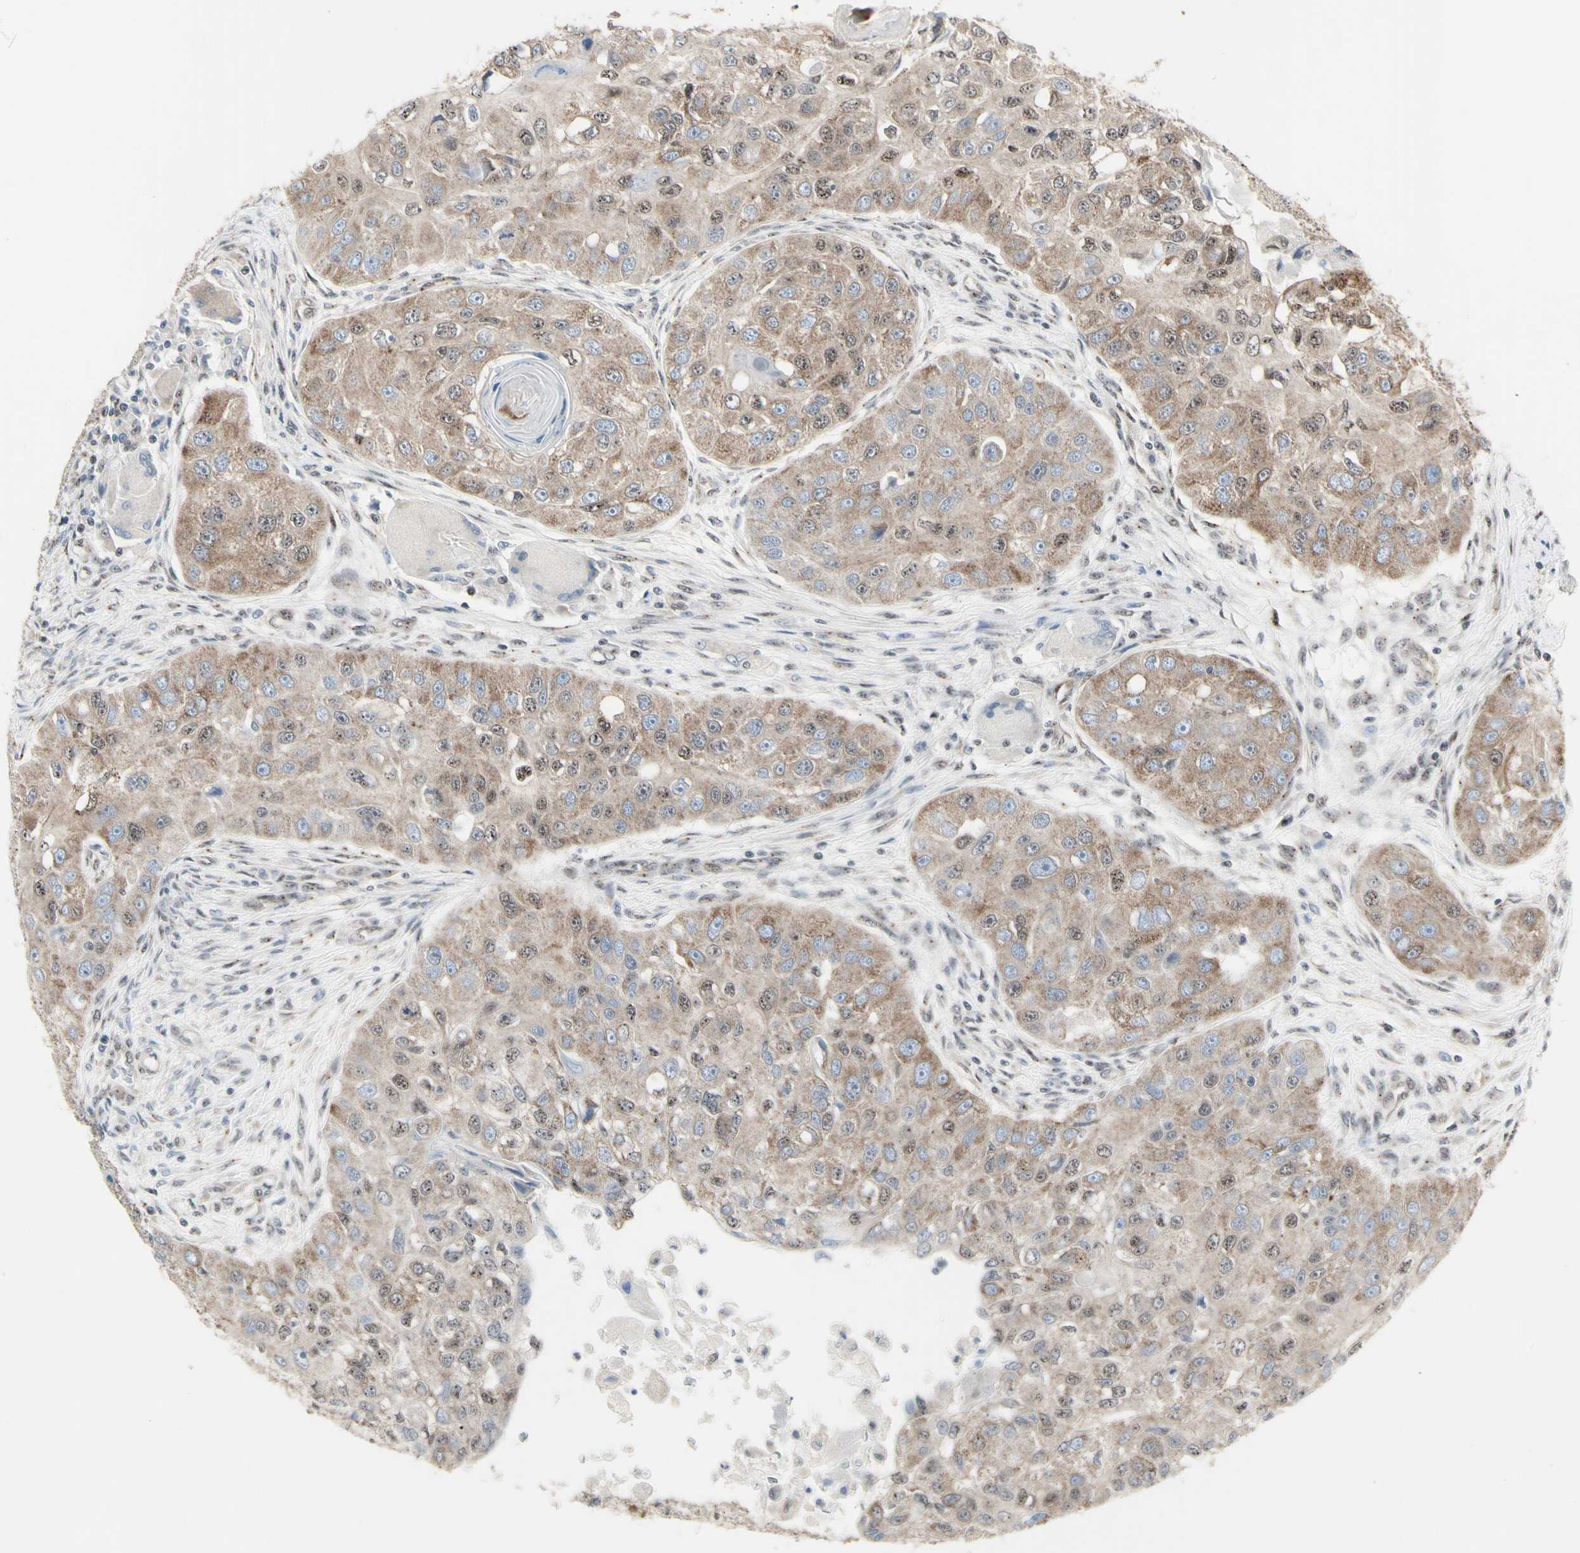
{"staining": {"intensity": "weak", "quantity": ">75%", "location": "cytoplasmic/membranous,nuclear"}, "tissue": "head and neck cancer", "cell_type": "Tumor cells", "image_type": "cancer", "snomed": [{"axis": "morphology", "description": "Normal tissue, NOS"}, {"axis": "morphology", "description": "Squamous cell carcinoma, NOS"}, {"axis": "topography", "description": "Skeletal muscle"}, {"axis": "topography", "description": "Head-Neck"}], "caption": "Weak cytoplasmic/membranous and nuclear expression is appreciated in about >75% of tumor cells in head and neck squamous cell carcinoma. (DAB IHC, brown staining for protein, blue staining for nuclei).", "gene": "DHRS7B", "patient": {"sex": "male", "age": 51}}